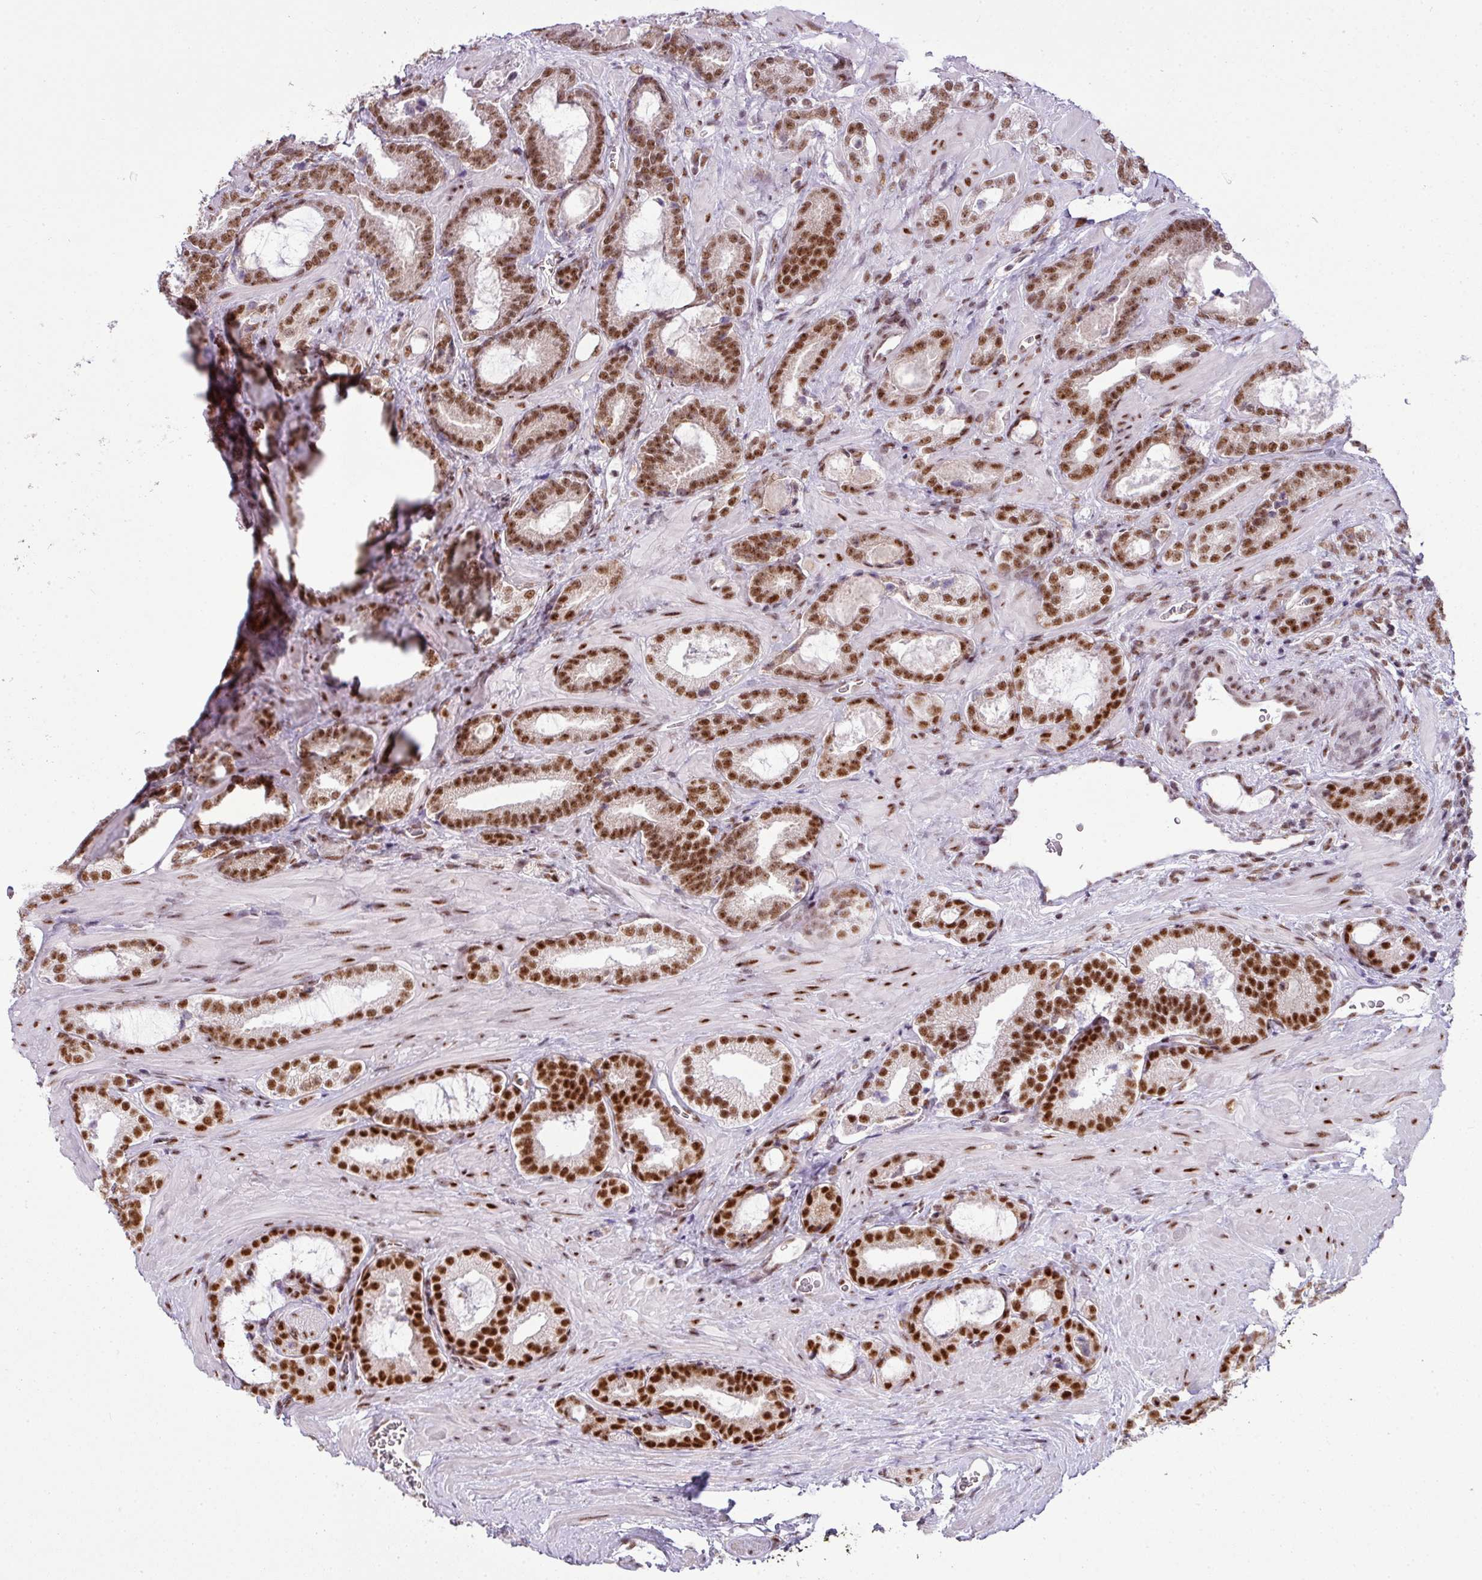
{"staining": {"intensity": "strong", "quantity": ">75%", "location": "nuclear"}, "tissue": "prostate cancer", "cell_type": "Tumor cells", "image_type": "cancer", "snomed": [{"axis": "morphology", "description": "Adenocarcinoma, Low grade"}, {"axis": "topography", "description": "Prostate"}], "caption": "Immunohistochemistry (IHC) (DAB) staining of adenocarcinoma (low-grade) (prostate) displays strong nuclear protein positivity in approximately >75% of tumor cells. (Brightfield microscopy of DAB IHC at high magnification).", "gene": "ARL6IP4", "patient": {"sex": "male", "age": 62}}